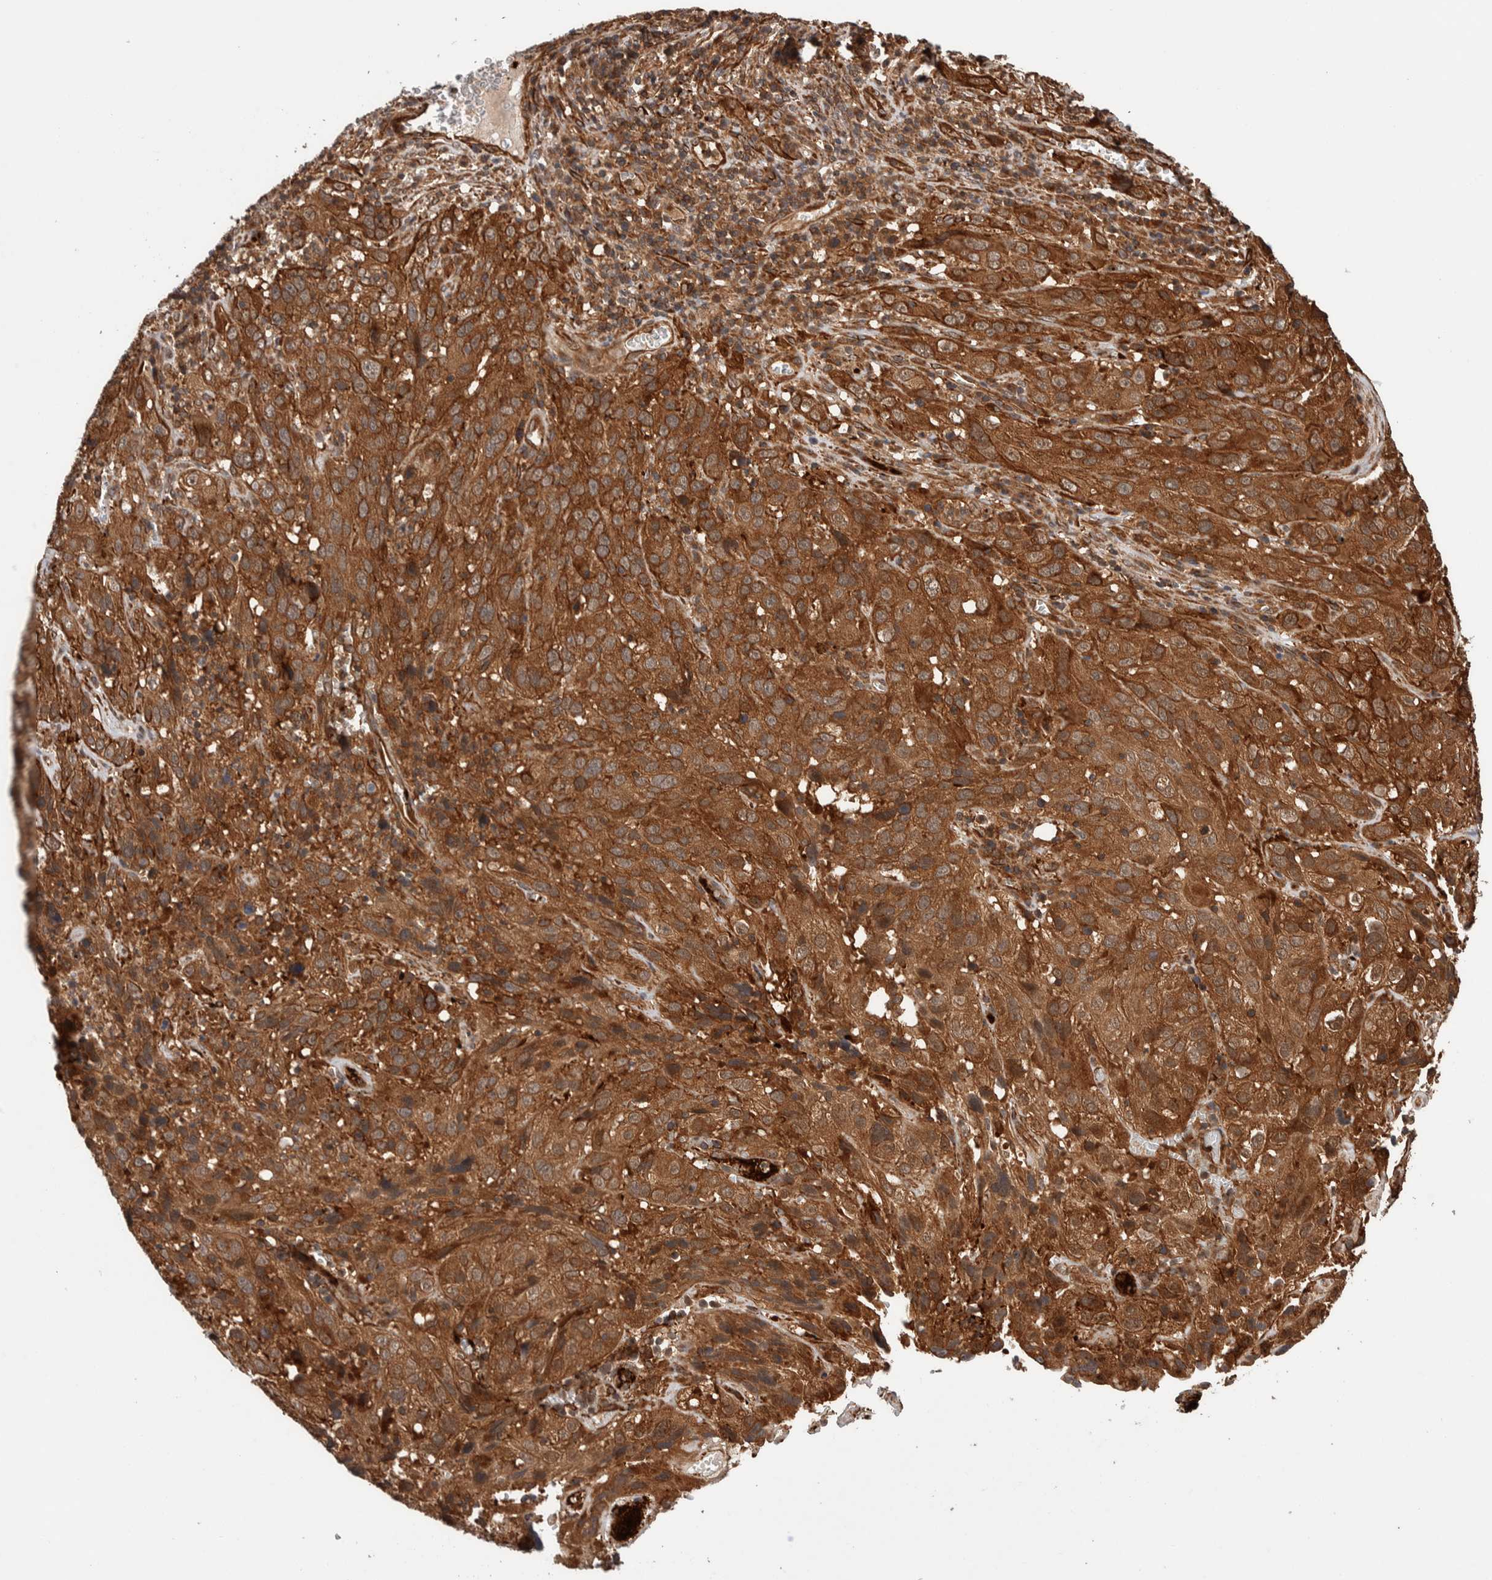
{"staining": {"intensity": "moderate", "quantity": ">75%", "location": "cytoplasmic/membranous"}, "tissue": "cervical cancer", "cell_type": "Tumor cells", "image_type": "cancer", "snomed": [{"axis": "morphology", "description": "Squamous cell carcinoma, NOS"}, {"axis": "topography", "description": "Cervix"}], "caption": "Squamous cell carcinoma (cervical) tissue reveals moderate cytoplasmic/membranous positivity in approximately >75% of tumor cells The protein is stained brown, and the nuclei are stained in blue (DAB IHC with brightfield microscopy, high magnification).", "gene": "SYNRG", "patient": {"sex": "female", "age": 32}}